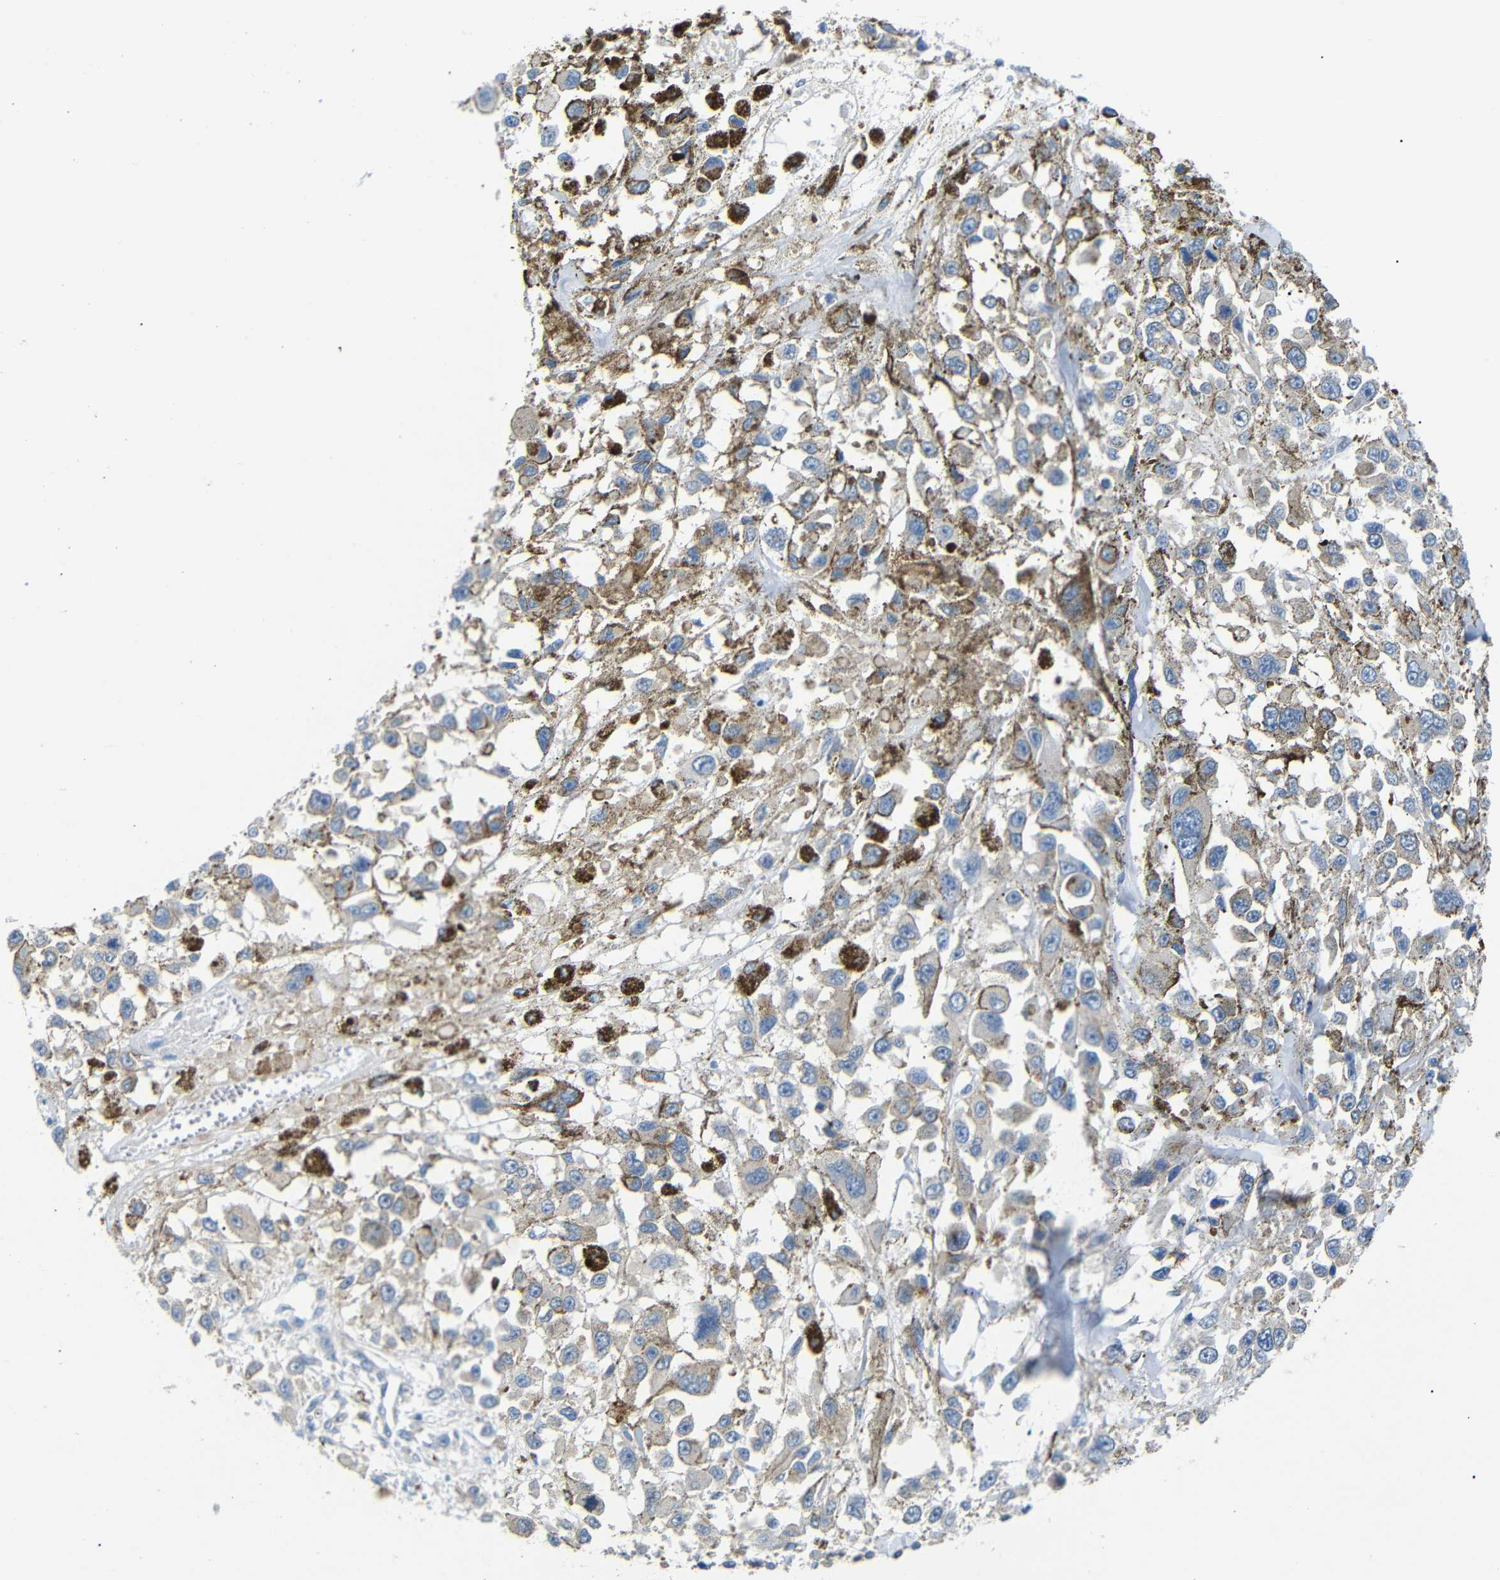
{"staining": {"intensity": "negative", "quantity": "none", "location": "none"}, "tissue": "melanoma", "cell_type": "Tumor cells", "image_type": "cancer", "snomed": [{"axis": "morphology", "description": "Malignant melanoma, Metastatic site"}, {"axis": "topography", "description": "Lymph node"}], "caption": "Immunohistochemistry (IHC) image of neoplastic tissue: human melanoma stained with DAB (3,3'-diaminobenzidine) displays no significant protein staining in tumor cells. (DAB (3,3'-diaminobenzidine) immunohistochemistry (IHC), high magnification).", "gene": "DCP1A", "patient": {"sex": "male", "age": 59}}